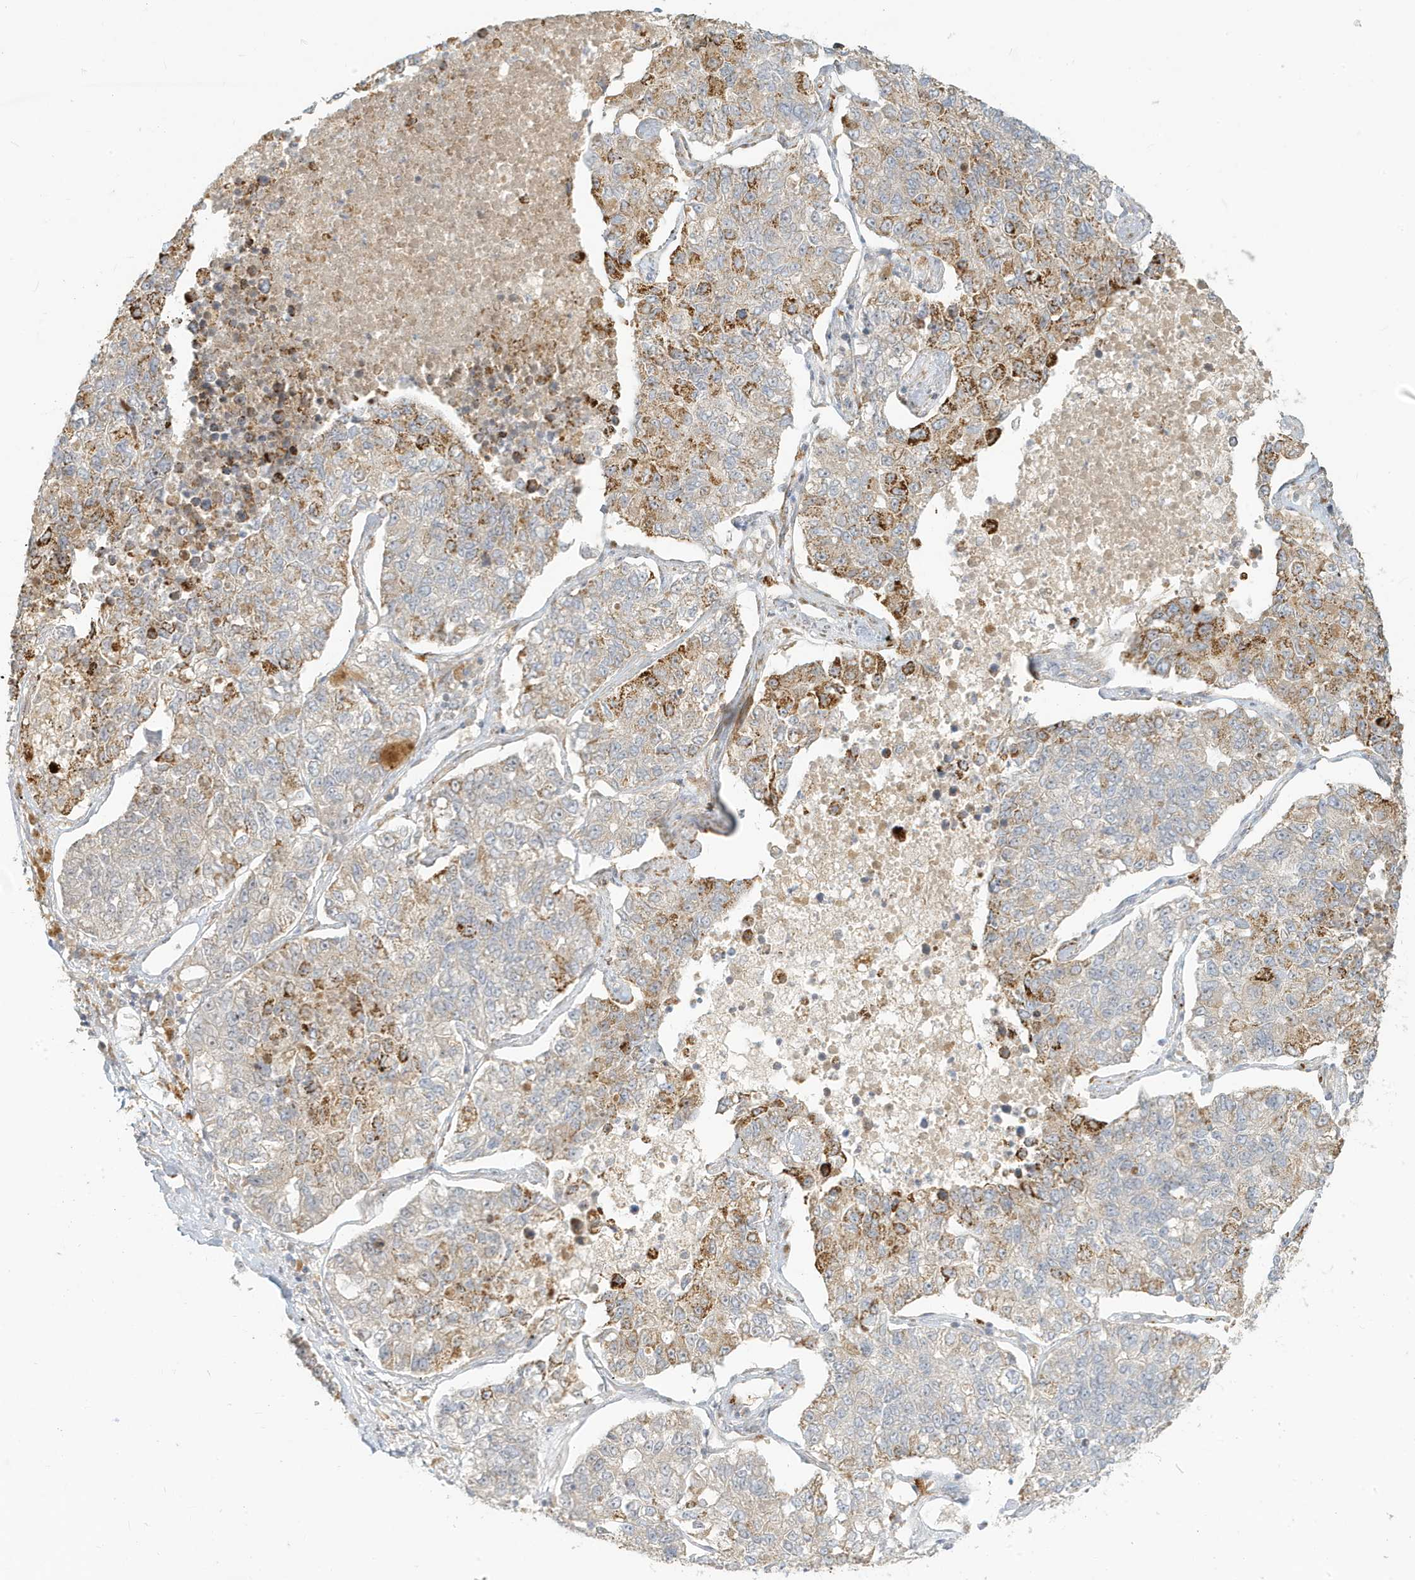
{"staining": {"intensity": "moderate", "quantity": "<25%", "location": "cytoplasmic/membranous"}, "tissue": "lung cancer", "cell_type": "Tumor cells", "image_type": "cancer", "snomed": [{"axis": "morphology", "description": "Adenocarcinoma, NOS"}, {"axis": "topography", "description": "Lung"}], "caption": "Moderate cytoplasmic/membranous expression is seen in approximately <25% of tumor cells in lung cancer (adenocarcinoma).", "gene": "MCOLN1", "patient": {"sex": "male", "age": 49}}